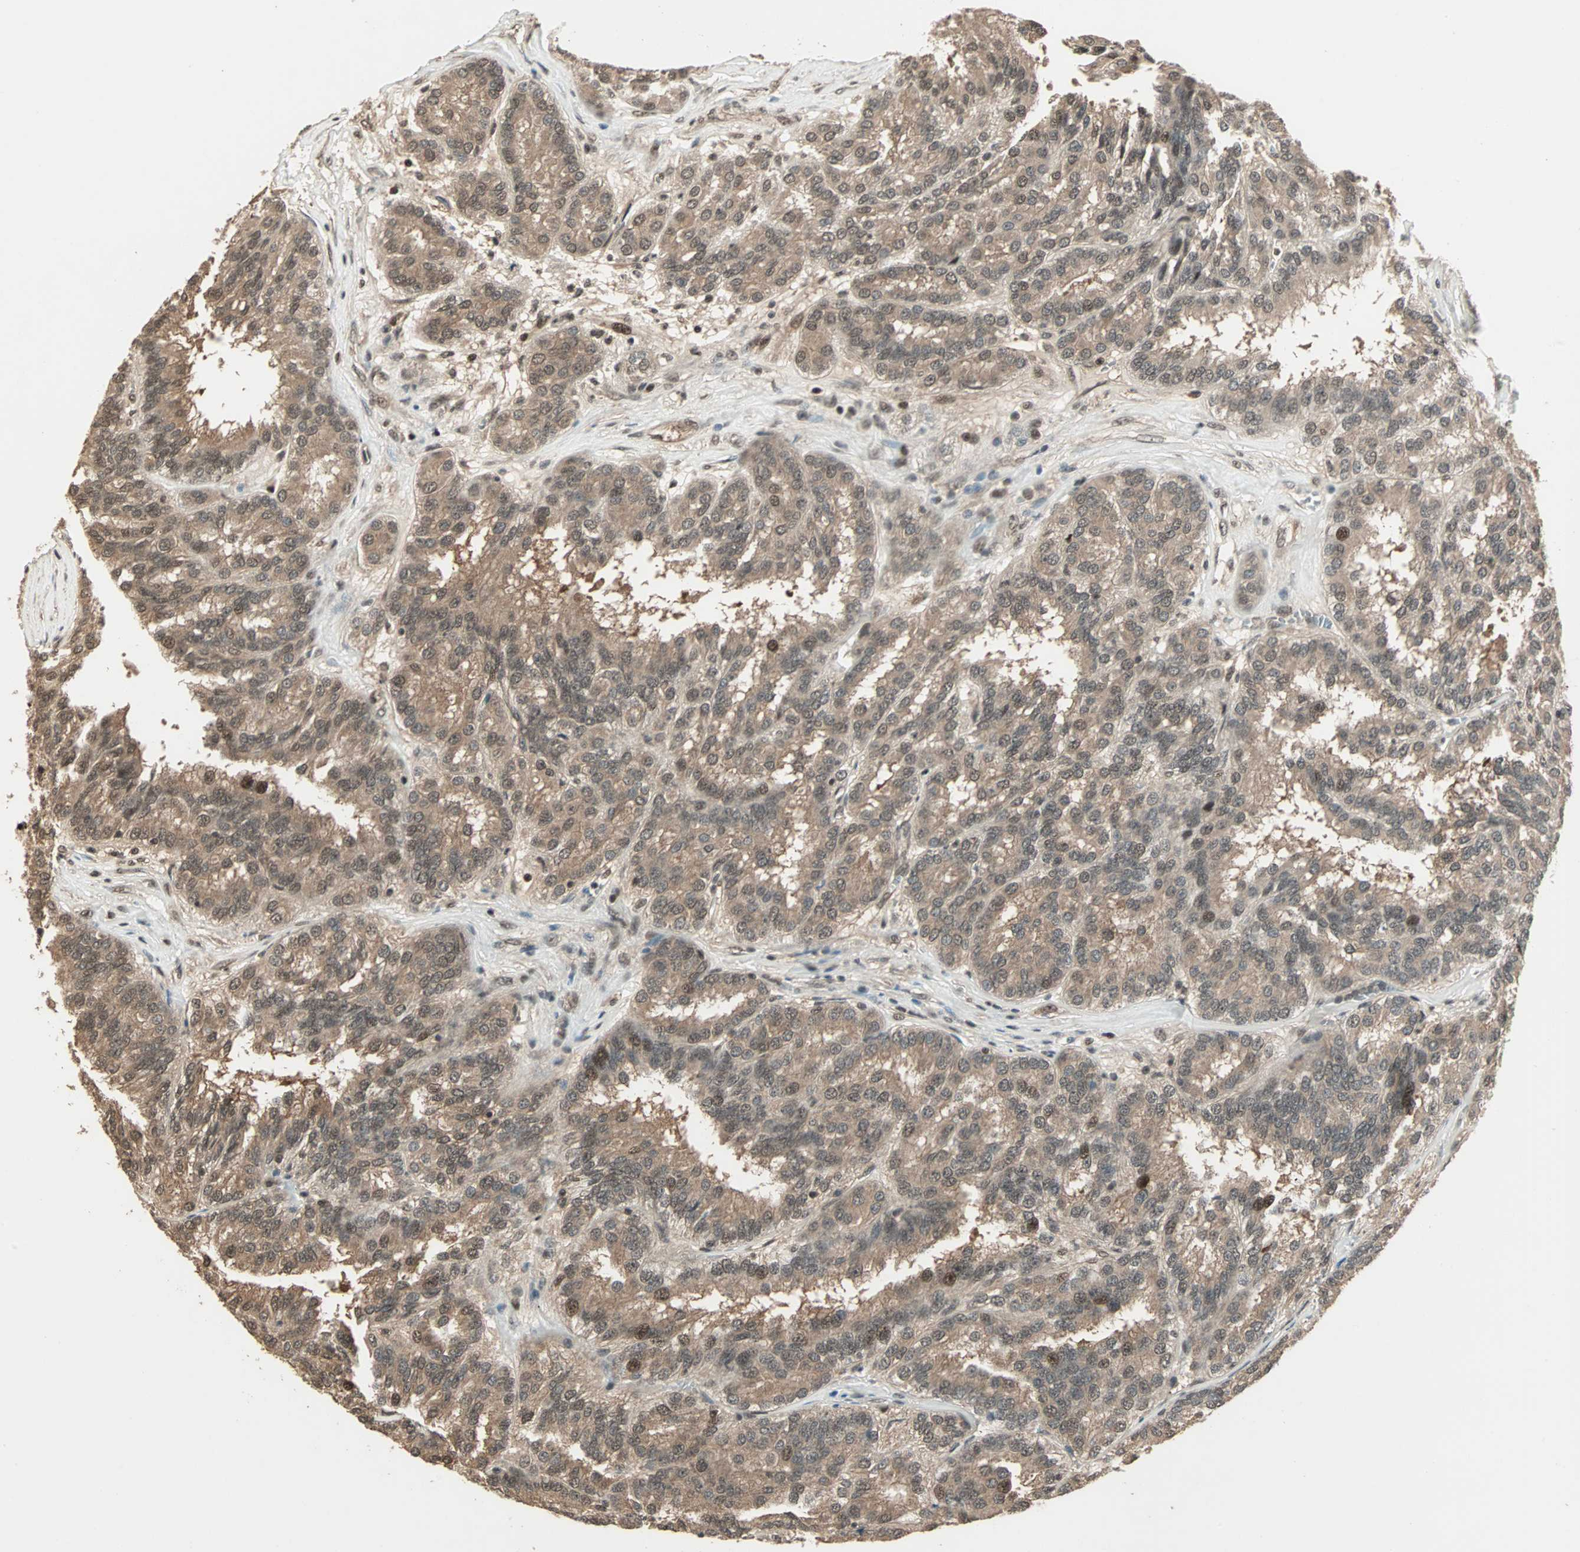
{"staining": {"intensity": "weak", "quantity": ">75%", "location": "cytoplasmic/membranous,nuclear"}, "tissue": "renal cancer", "cell_type": "Tumor cells", "image_type": "cancer", "snomed": [{"axis": "morphology", "description": "Adenocarcinoma, NOS"}, {"axis": "topography", "description": "Kidney"}], "caption": "Immunohistochemical staining of renal cancer (adenocarcinoma) shows weak cytoplasmic/membranous and nuclear protein positivity in about >75% of tumor cells.", "gene": "ZNF701", "patient": {"sex": "male", "age": 46}}